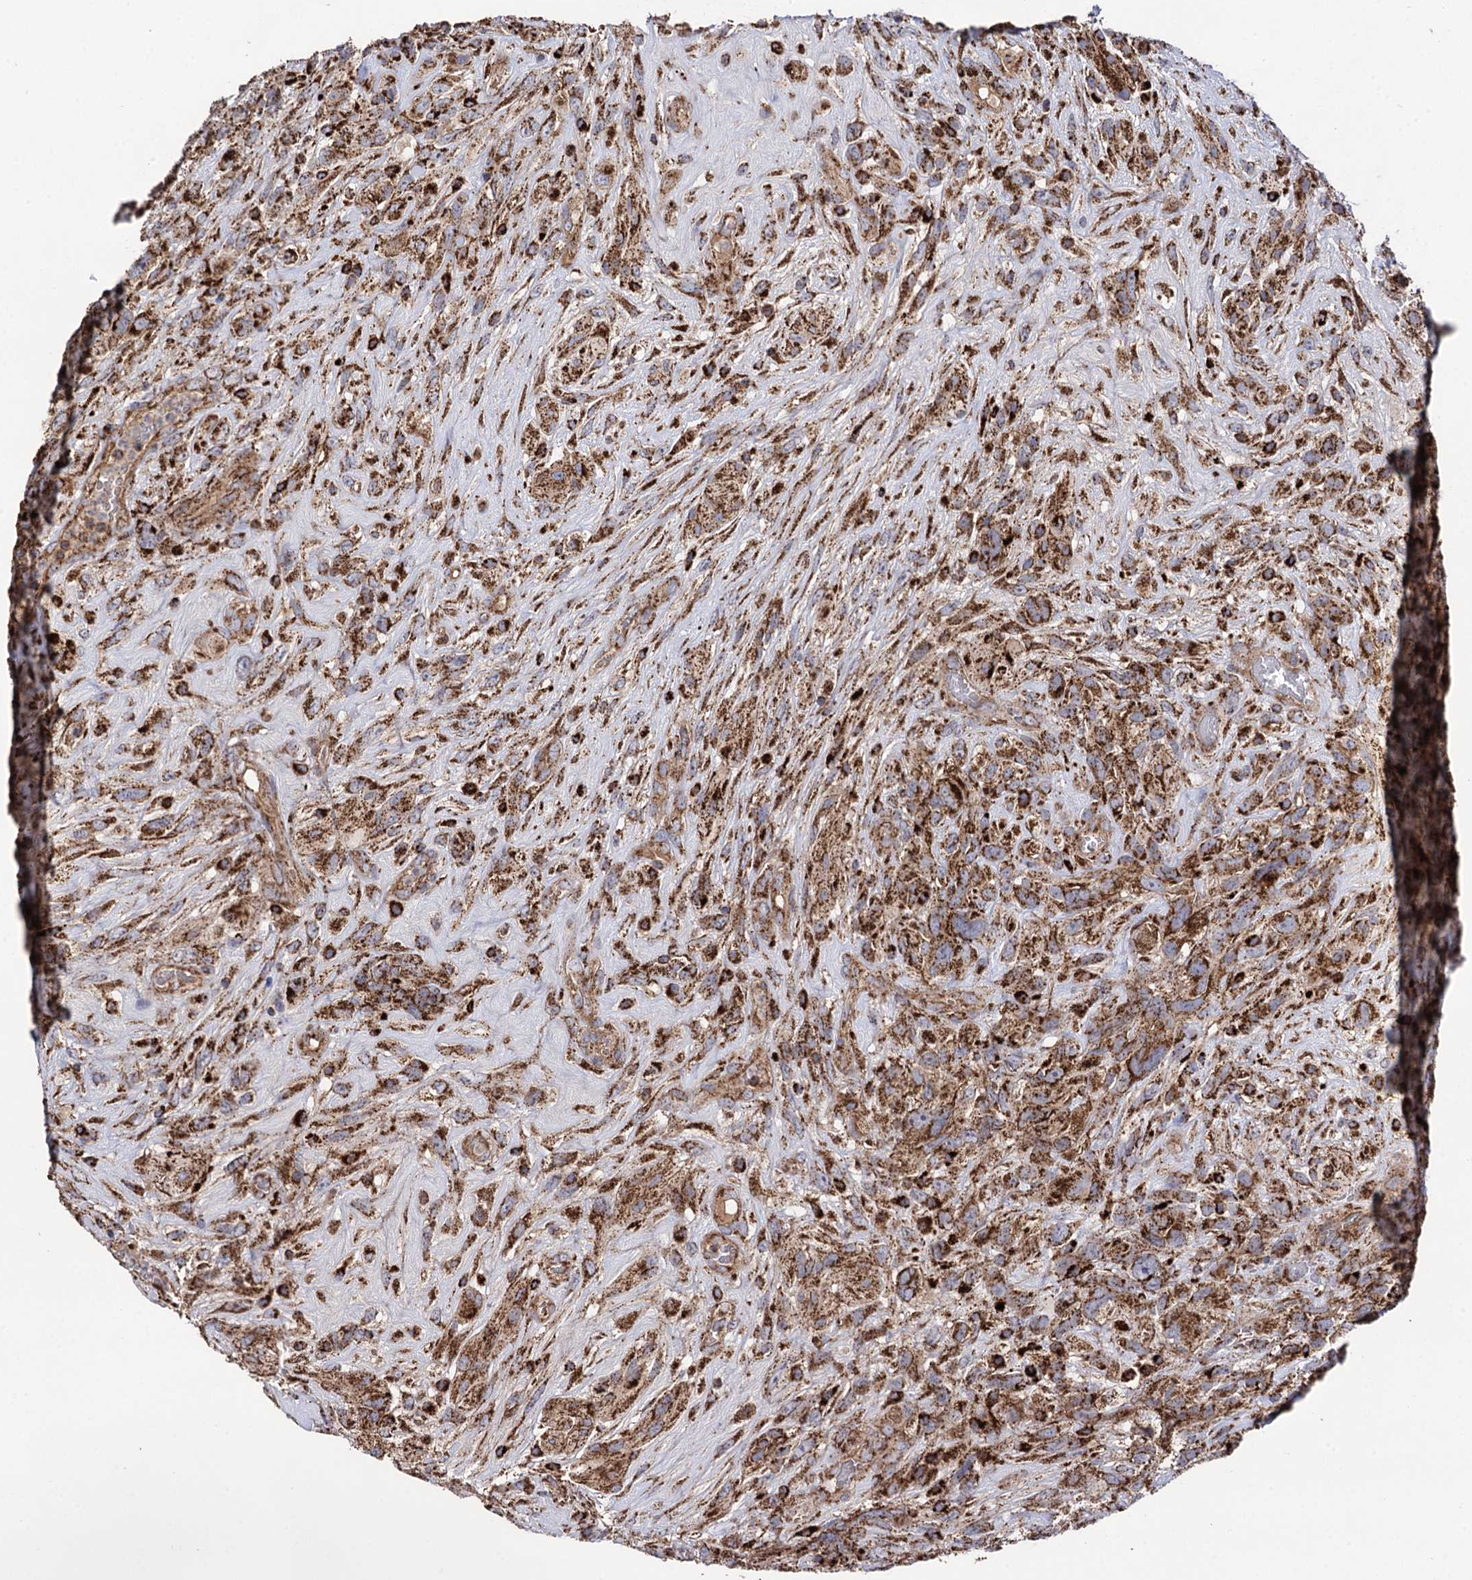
{"staining": {"intensity": "strong", "quantity": ">75%", "location": "cytoplasmic/membranous"}, "tissue": "glioma", "cell_type": "Tumor cells", "image_type": "cancer", "snomed": [{"axis": "morphology", "description": "Glioma, malignant, High grade"}, {"axis": "topography", "description": "Brain"}], "caption": "Approximately >75% of tumor cells in human glioma reveal strong cytoplasmic/membranous protein staining as visualized by brown immunohistochemical staining.", "gene": "IQCH", "patient": {"sex": "male", "age": 61}}